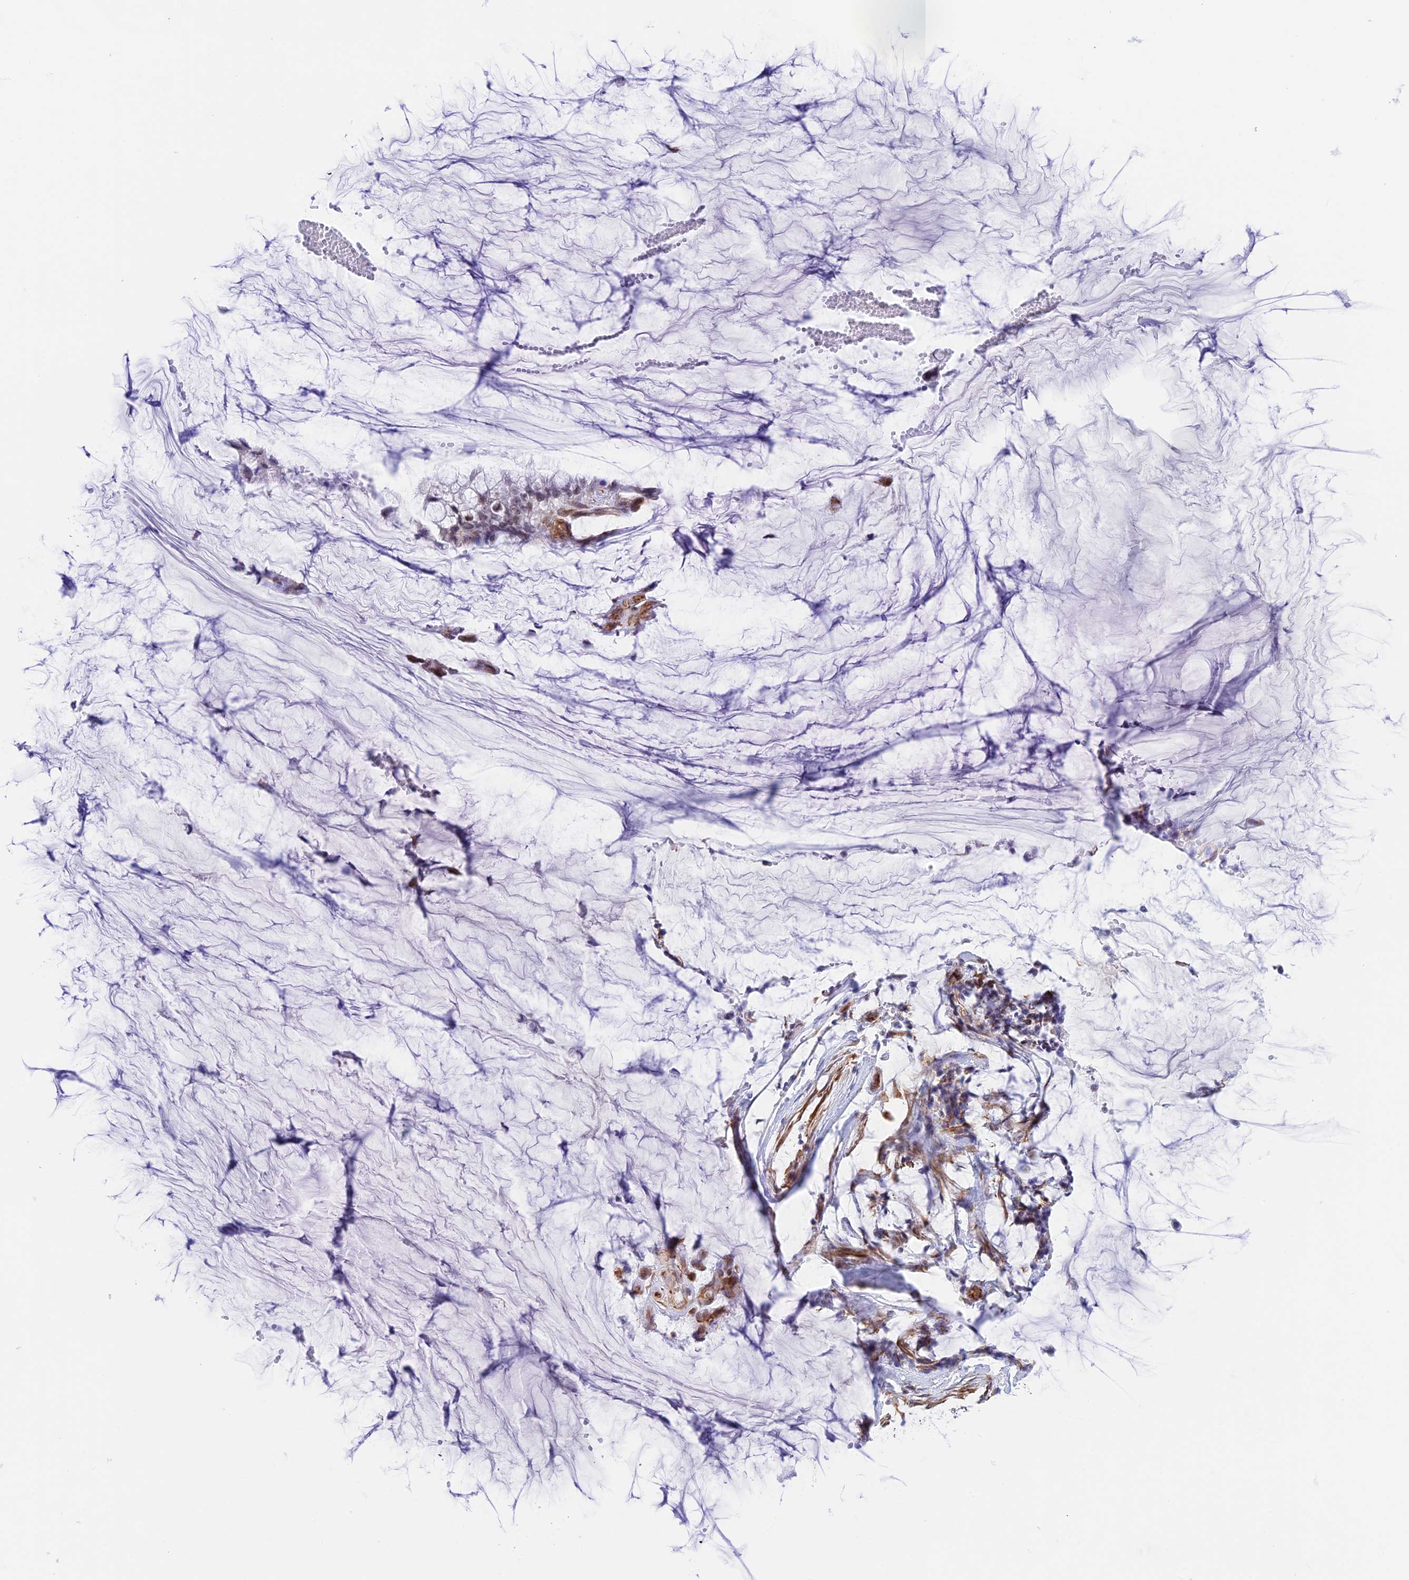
{"staining": {"intensity": "weak", "quantity": "<25%", "location": "nuclear"}, "tissue": "ovarian cancer", "cell_type": "Tumor cells", "image_type": "cancer", "snomed": [{"axis": "morphology", "description": "Cystadenocarcinoma, mucinous, NOS"}, {"axis": "topography", "description": "Ovary"}], "caption": "This image is of ovarian cancer stained with immunohistochemistry (IHC) to label a protein in brown with the nuclei are counter-stained blue. There is no positivity in tumor cells.", "gene": "ZNF652", "patient": {"sex": "female", "age": 39}}